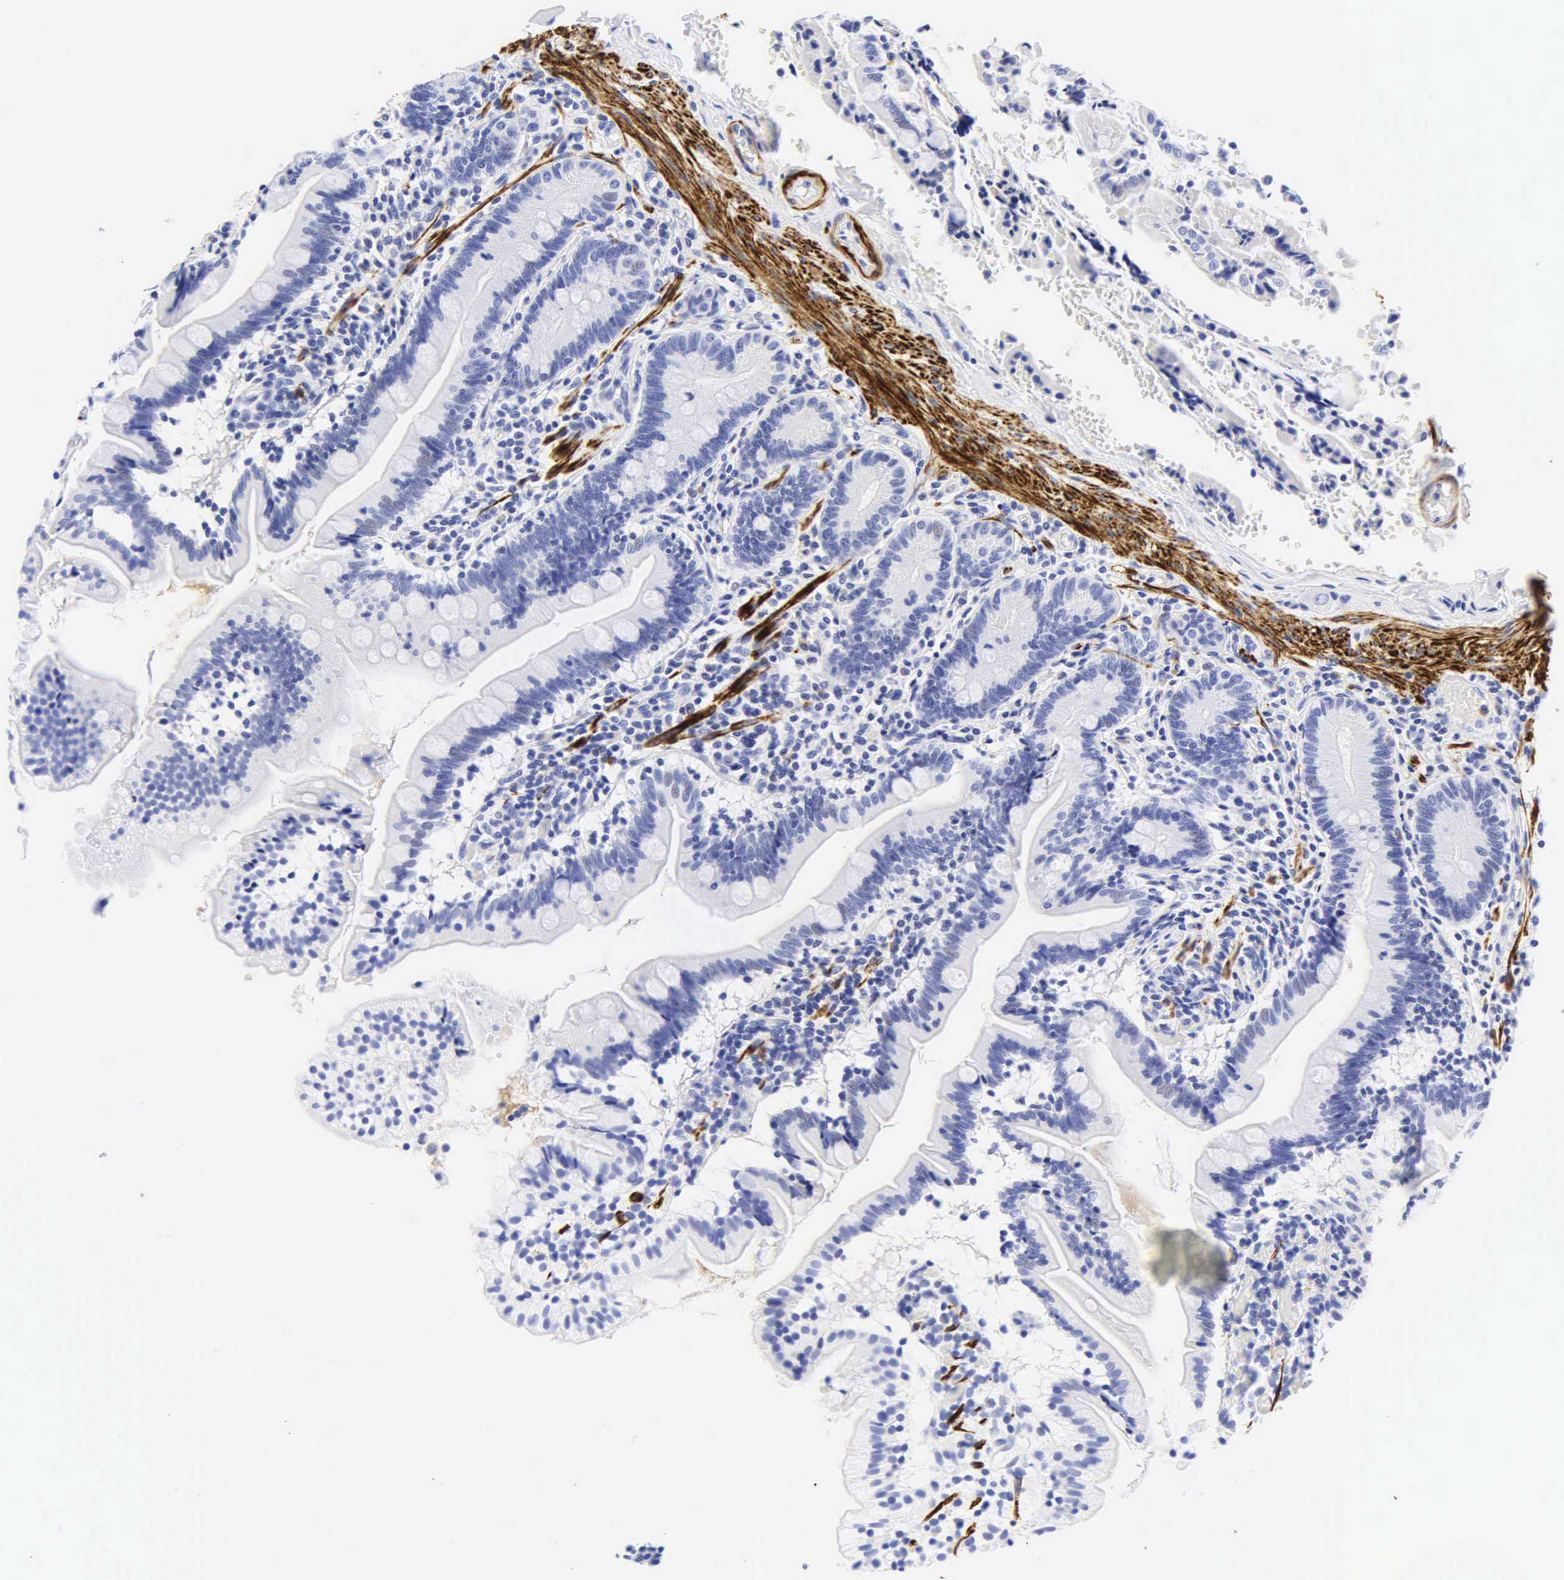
{"staining": {"intensity": "negative", "quantity": "none", "location": "none"}, "tissue": "small intestine", "cell_type": "Glandular cells", "image_type": "normal", "snomed": [{"axis": "morphology", "description": "Normal tissue, NOS"}, {"axis": "topography", "description": "Small intestine"}], "caption": "Immunohistochemistry of unremarkable small intestine reveals no staining in glandular cells. (Stains: DAB (3,3'-diaminobenzidine) immunohistochemistry (IHC) with hematoxylin counter stain, Microscopy: brightfield microscopy at high magnification).", "gene": "DES", "patient": {"sex": "female", "age": 69}}